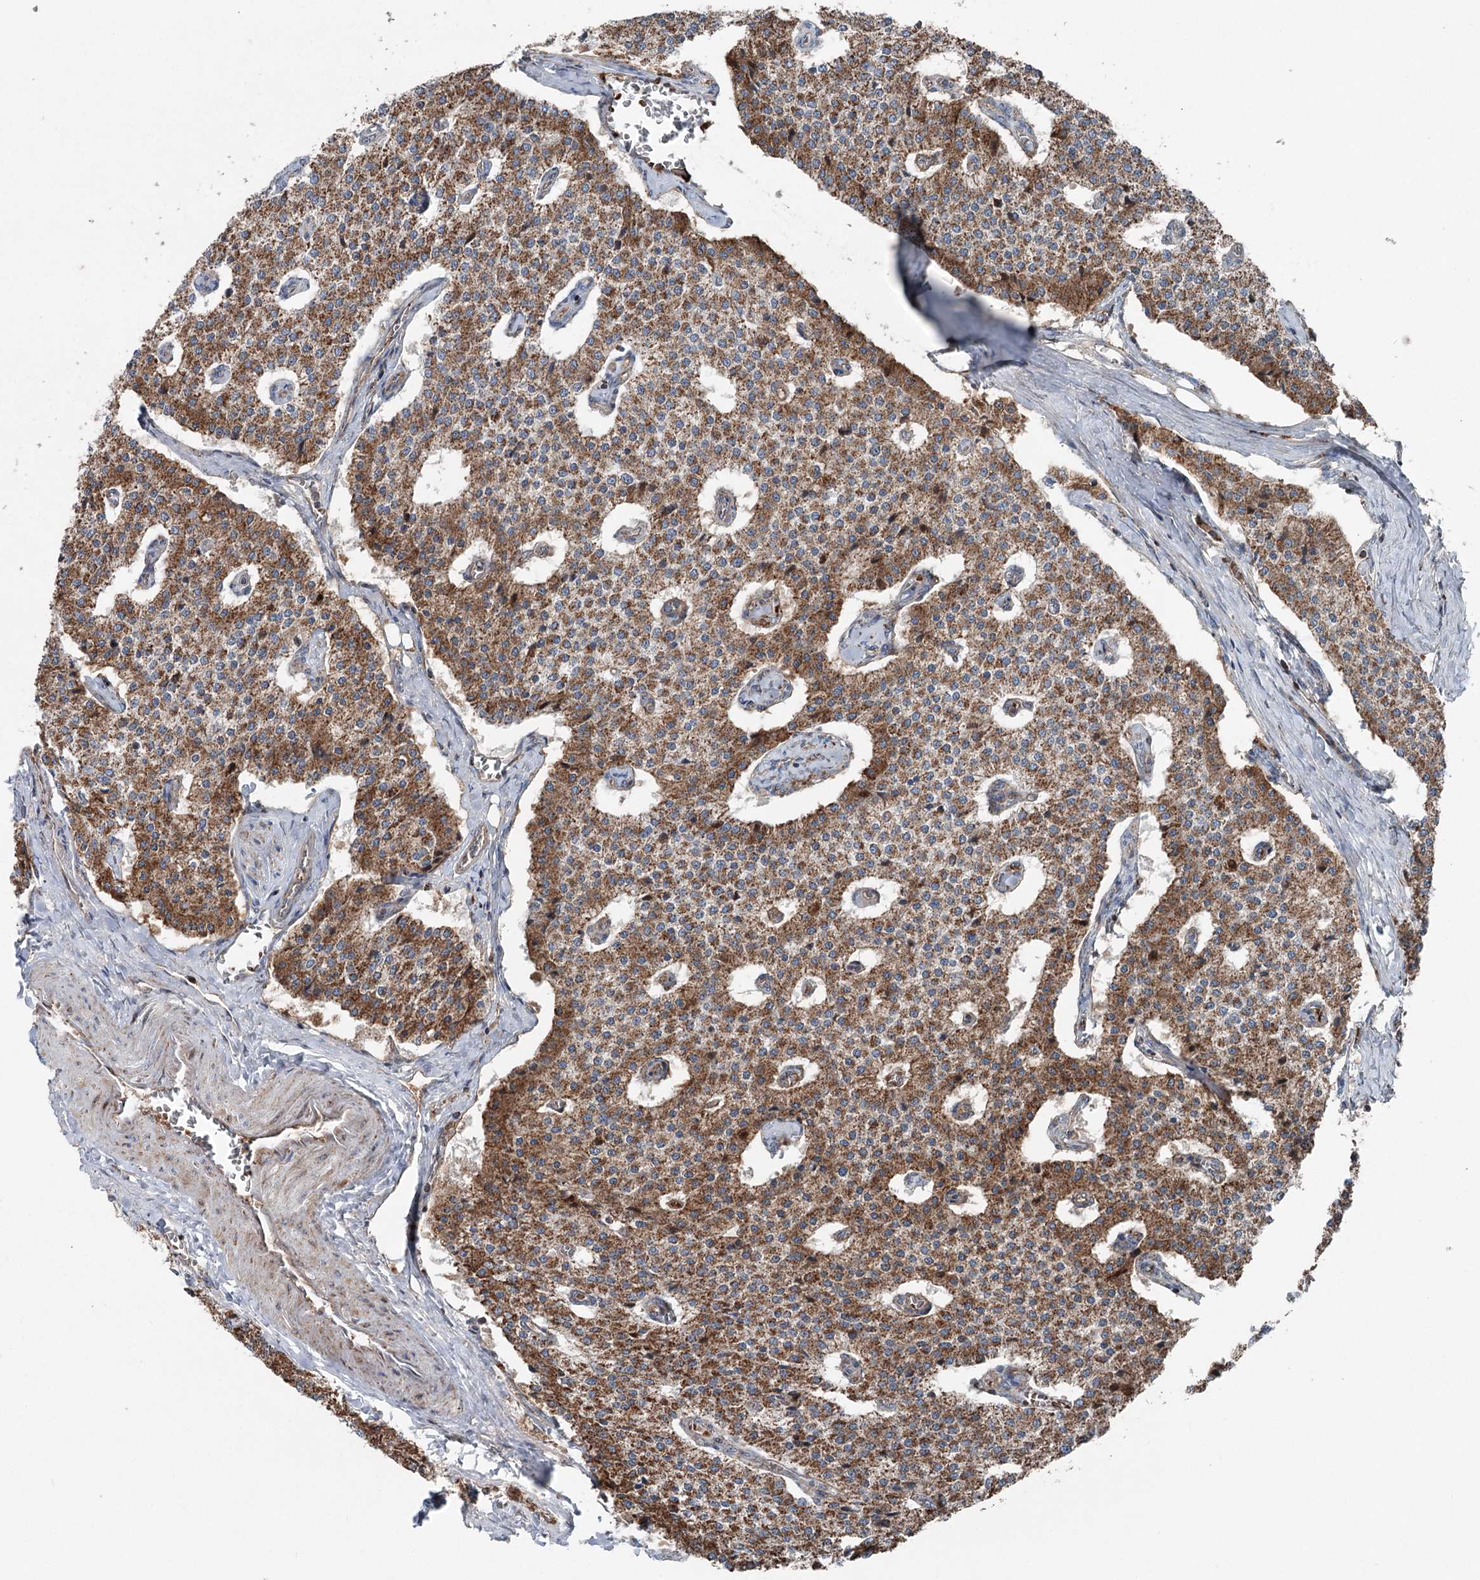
{"staining": {"intensity": "strong", "quantity": ">75%", "location": "cytoplasmic/membranous"}, "tissue": "carcinoid", "cell_type": "Tumor cells", "image_type": "cancer", "snomed": [{"axis": "morphology", "description": "Carcinoid, malignant, NOS"}, {"axis": "topography", "description": "Colon"}], "caption": "This photomicrograph demonstrates carcinoid stained with immunohistochemistry (IHC) to label a protein in brown. The cytoplasmic/membranous of tumor cells show strong positivity for the protein. Nuclei are counter-stained blue.", "gene": "UCN3", "patient": {"sex": "female", "age": 52}}